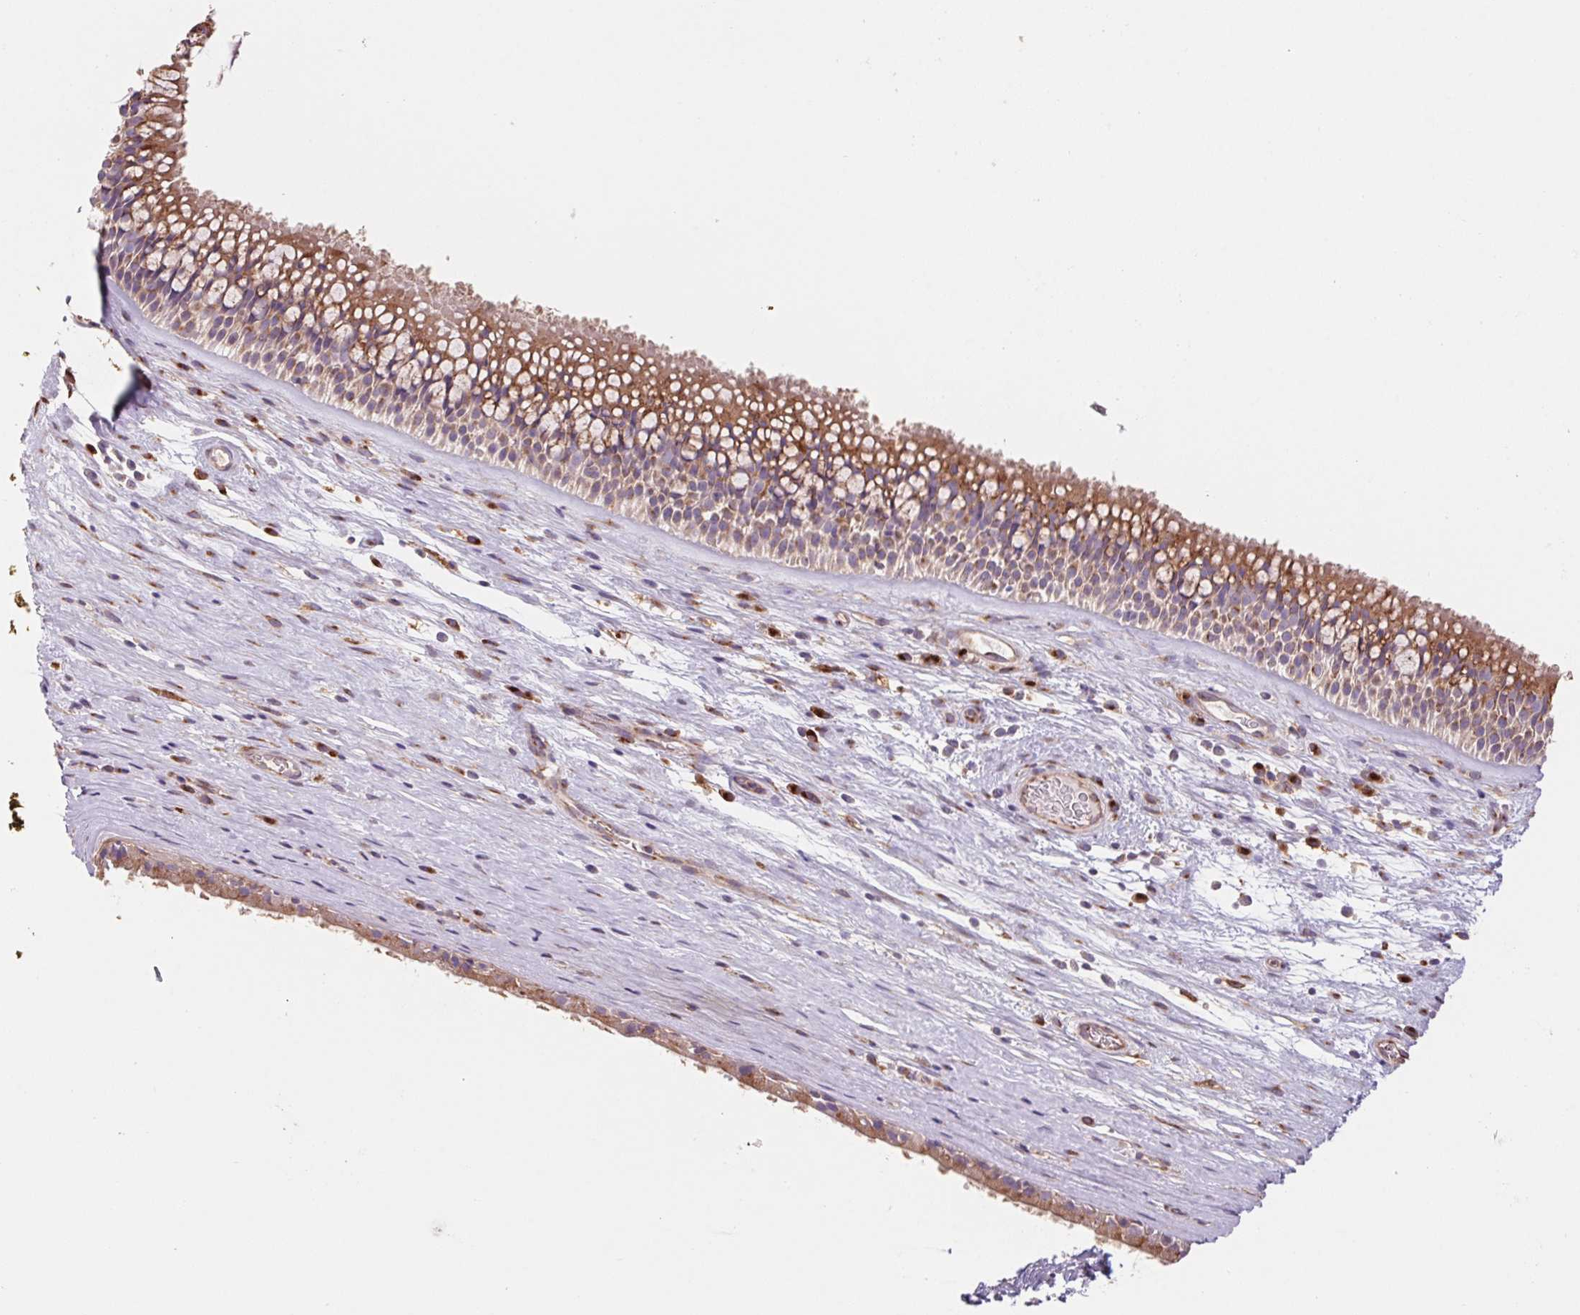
{"staining": {"intensity": "moderate", "quantity": ">75%", "location": "cytoplasmic/membranous"}, "tissue": "nasopharynx", "cell_type": "Respiratory epithelial cells", "image_type": "normal", "snomed": [{"axis": "morphology", "description": "Normal tissue, NOS"}, {"axis": "topography", "description": "Nasopharynx"}], "caption": "High-magnification brightfield microscopy of normal nasopharynx stained with DAB (3,3'-diaminobenzidine) (brown) and counterstained with hematoxylin (blue). respiratory epithelial cells exhibit moderate cytoplasmic/membranous expression is seen in about>75% of cells. (DAB (3,3'-diaminobenzidine) IHC with brightfield microscopy, high magnification).", "gene": "RAB1A", "patient": {"sex": "male", "age": 74}}